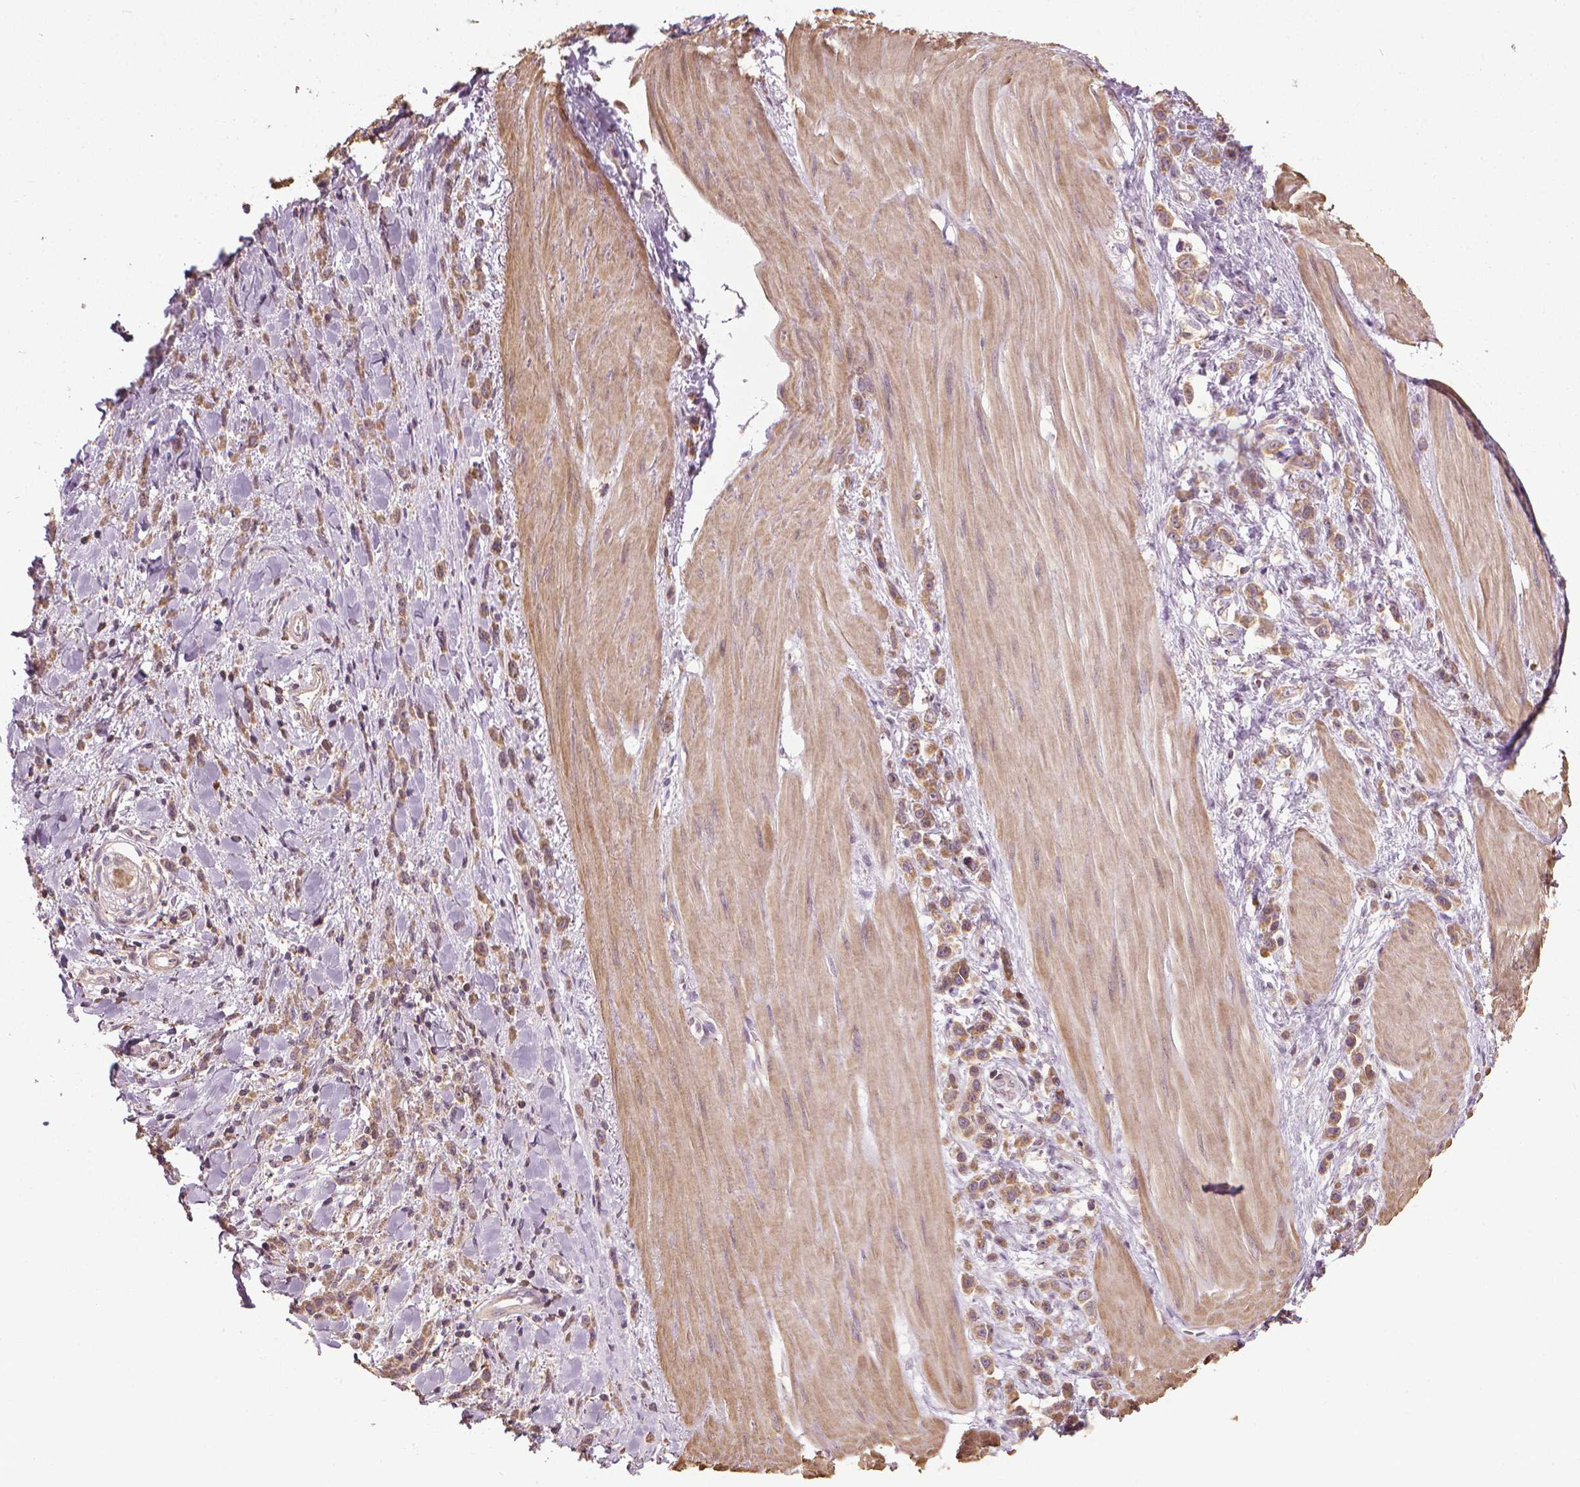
{"staining": {"intensity": "moderate", "quantity": ">75%", "location": "cytoplasmic/membranous"}, "tissue": "stomach cancer", "cell_type": "Tumor cells", "image_type": "cancer", "snomed": [{"axis": "morphology", "description": "Adenocarcinoma, NOS"}, {"axis": "topography", "description": "Stomach"}], "caption": "Immunohistochemical staining of stomach cancer (adenocarcinoma) reveals medium levels of moderate cytoplasmic/membranous protein expression in about >75% of tumor cells.", "gene": "PRAG1", "patient": {"sex": "male", "age": 47}}